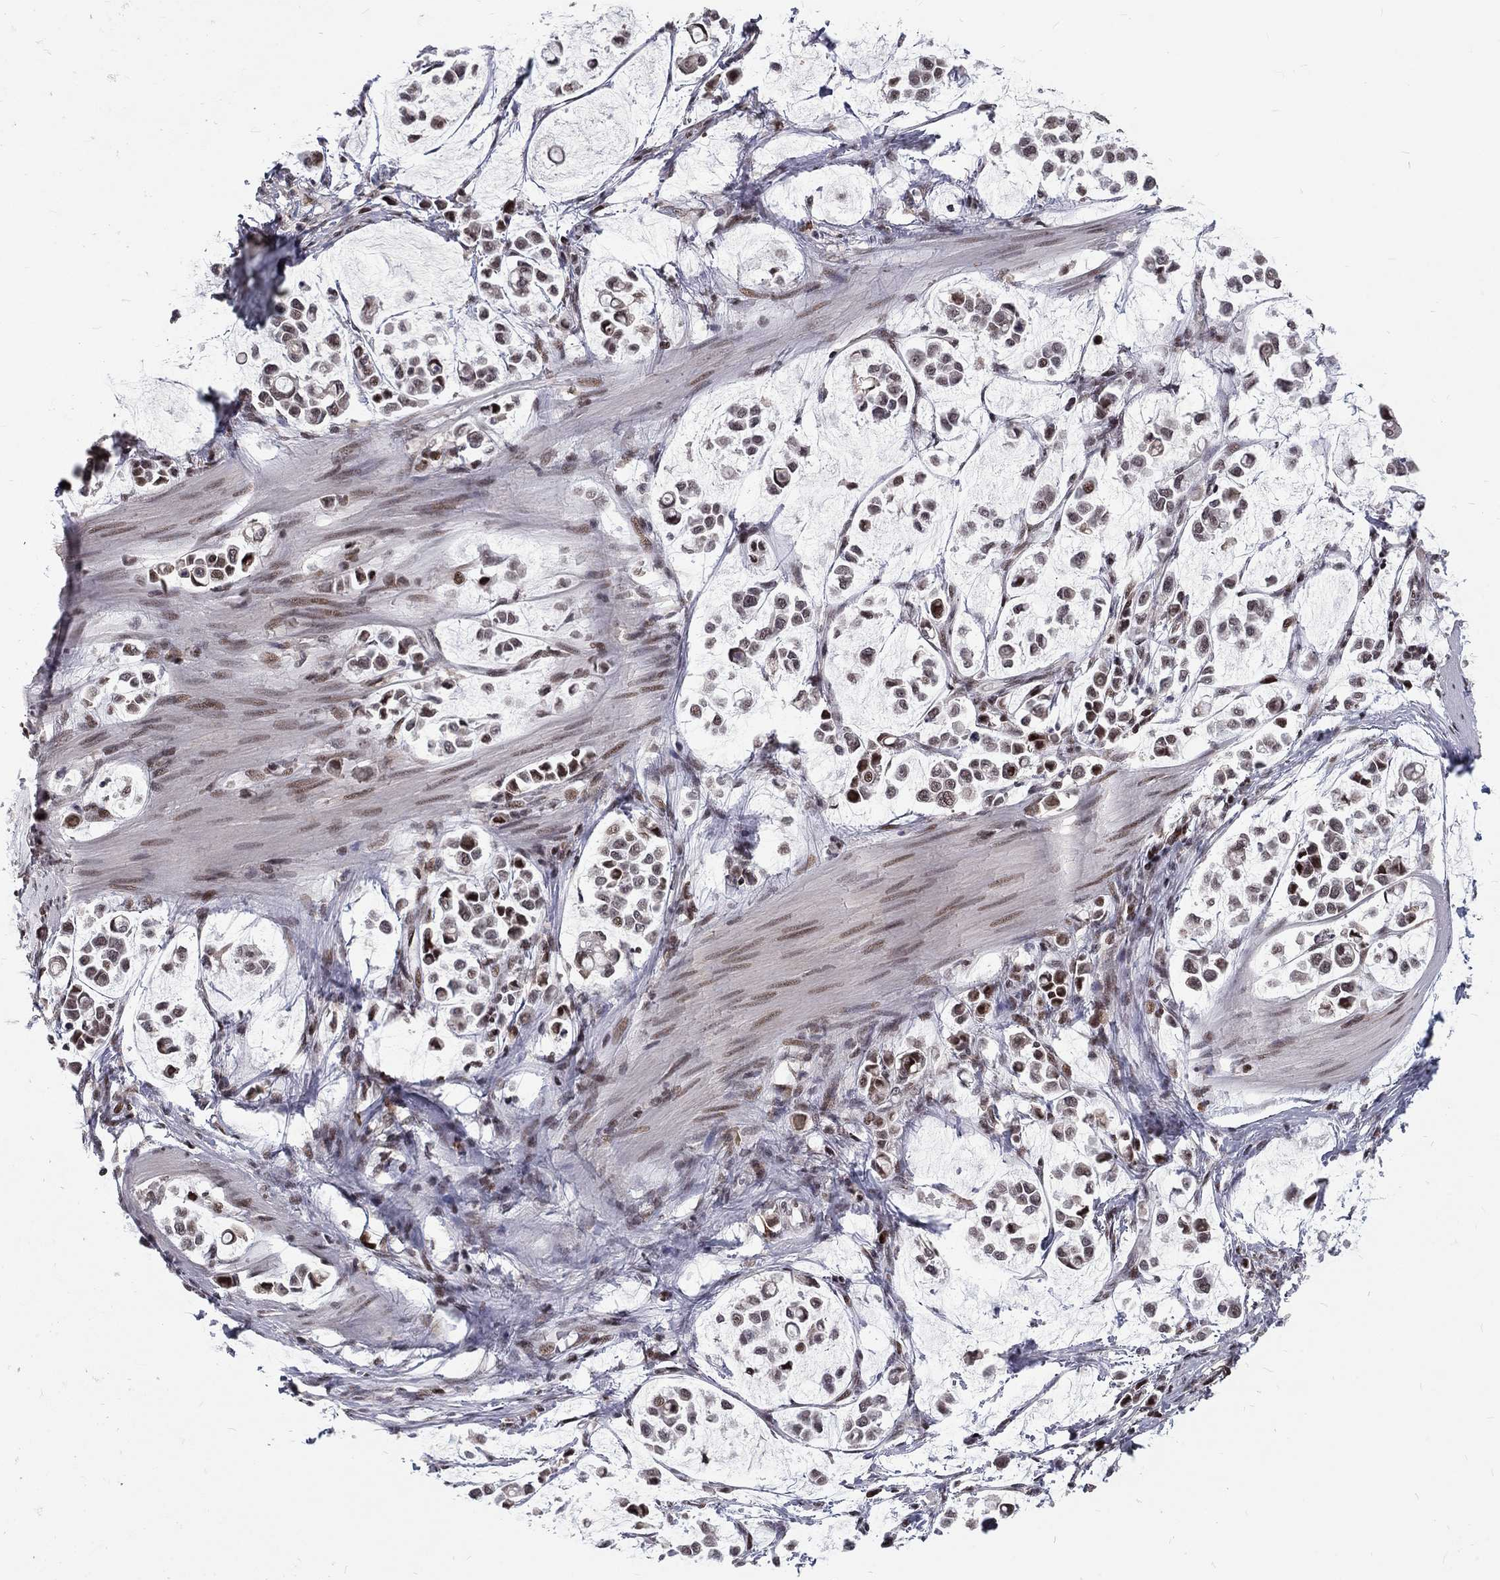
{"staining": {"intensity": "weak", "quantity": "25%-75%", "location": "cytoplasmic/membranous,nuclear"}, "tissue": "stomach cancer", "cell_type": "Tumor cells", "image_type": "cancer", "snomed": [{"axis": "morphology", "description": "Adenocarcinoma, NOS"}, {"axis": "topography", "description": "Stomach"}], "caption": "High-power microscopy captured an immunohistochemistry (IHC) histopathology image of stomach cancer, revealing weak cytoplasmic/membranous and nuclear staining in approximately 25%-75% of tumor cells.", "gene": "TCEAL1", "patient": {"sex": "male", "age": 82}}